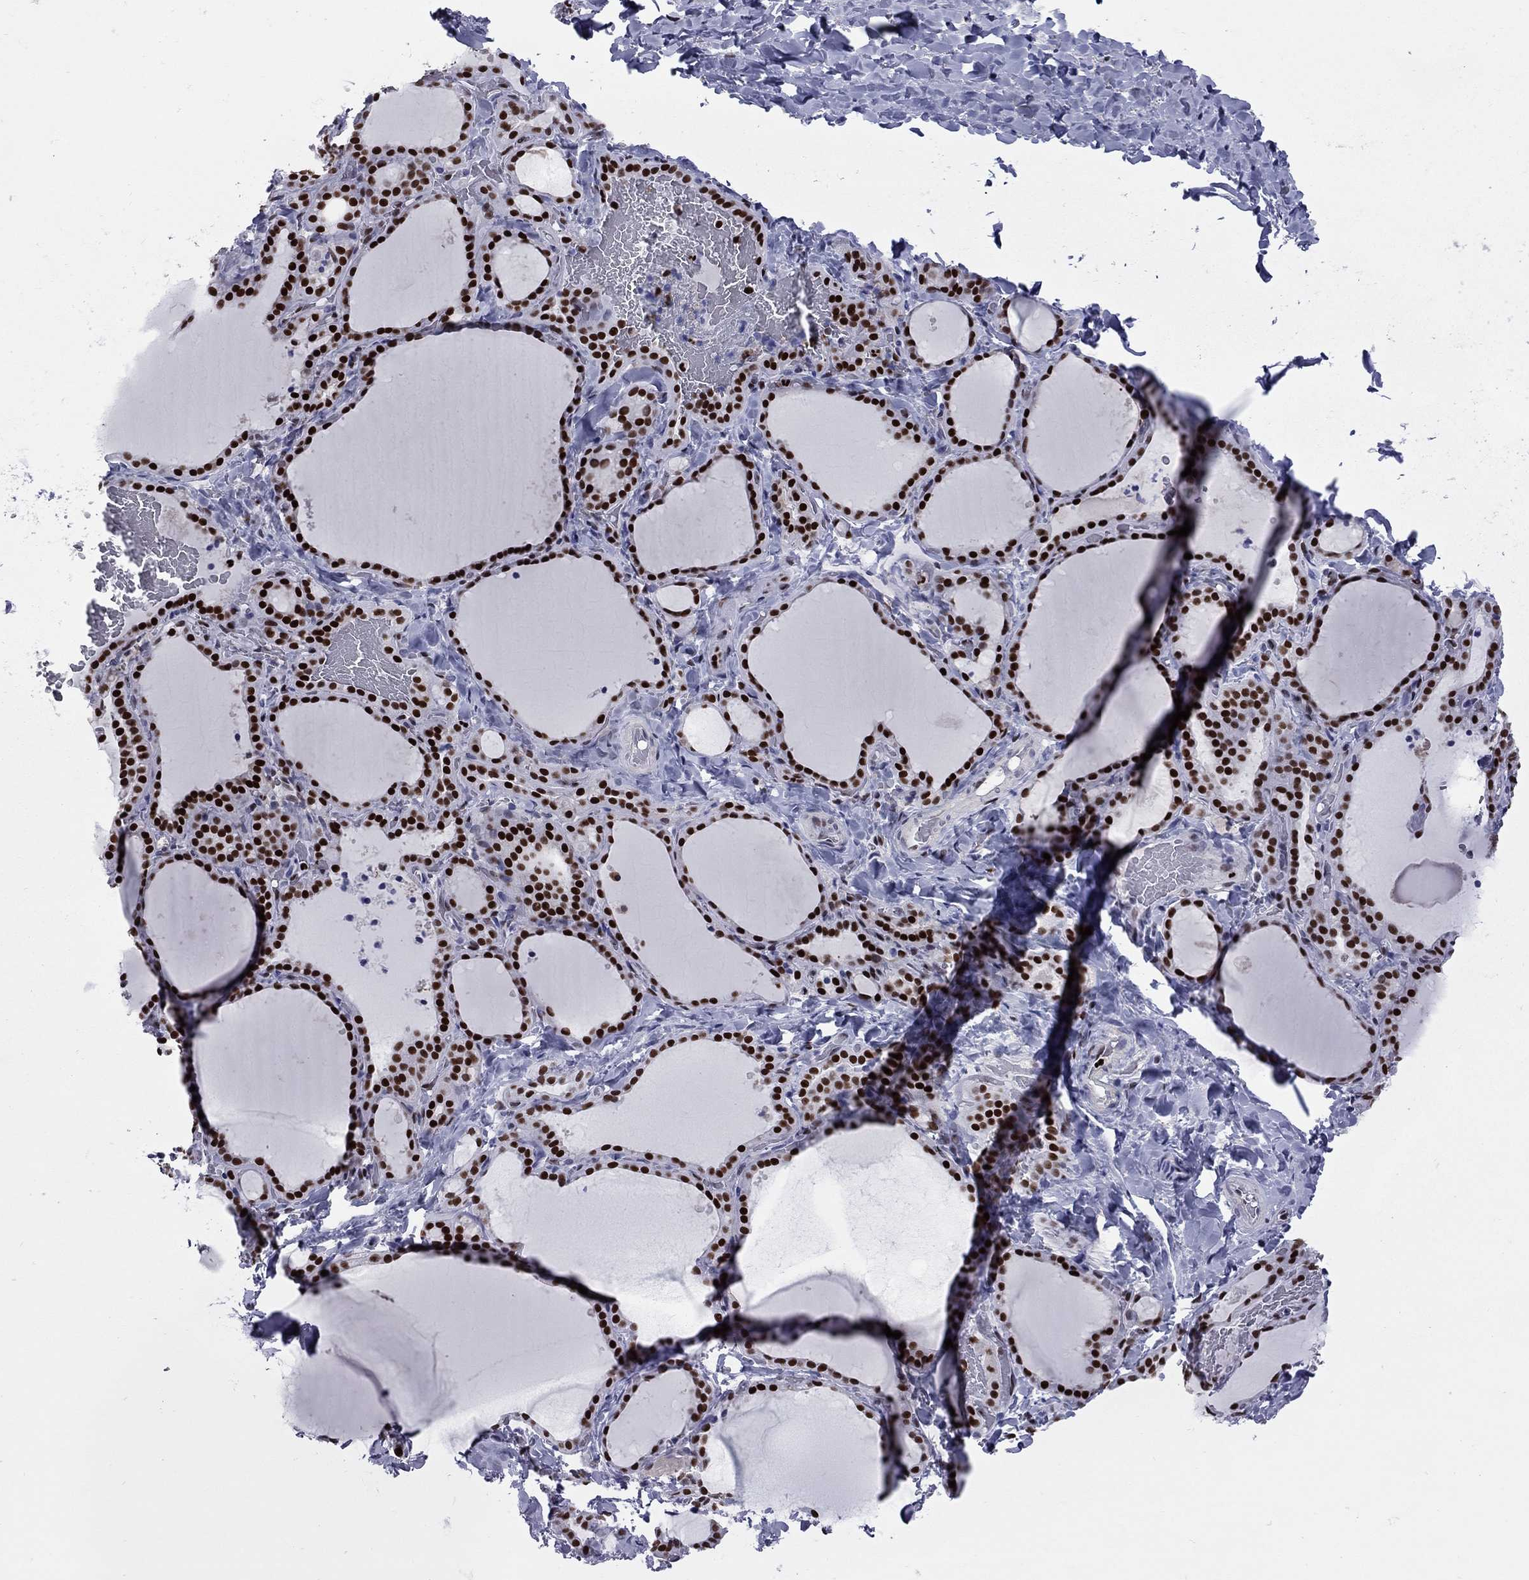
{"staining": {"intensity": "strong", "quantity": ">75%", "location": "nuclear"}, "tissue": "thyroid gland", "cell_type": "Glandular cells", "image_type": "normal", "snomed": [{"axis": "morphology", "description": "Normal tissue, NOS"}, {"axis": "topography", "description": "Thyroid gland"}], "caption": "This is a micrograph of immunohistochemistry (IHC) staining of unremarkable thyroid gland, which shows strong positivity in the nuclear of glandular cells.", "gene": "PCGF3", "patient": {"sex": "female", "age": 22}}